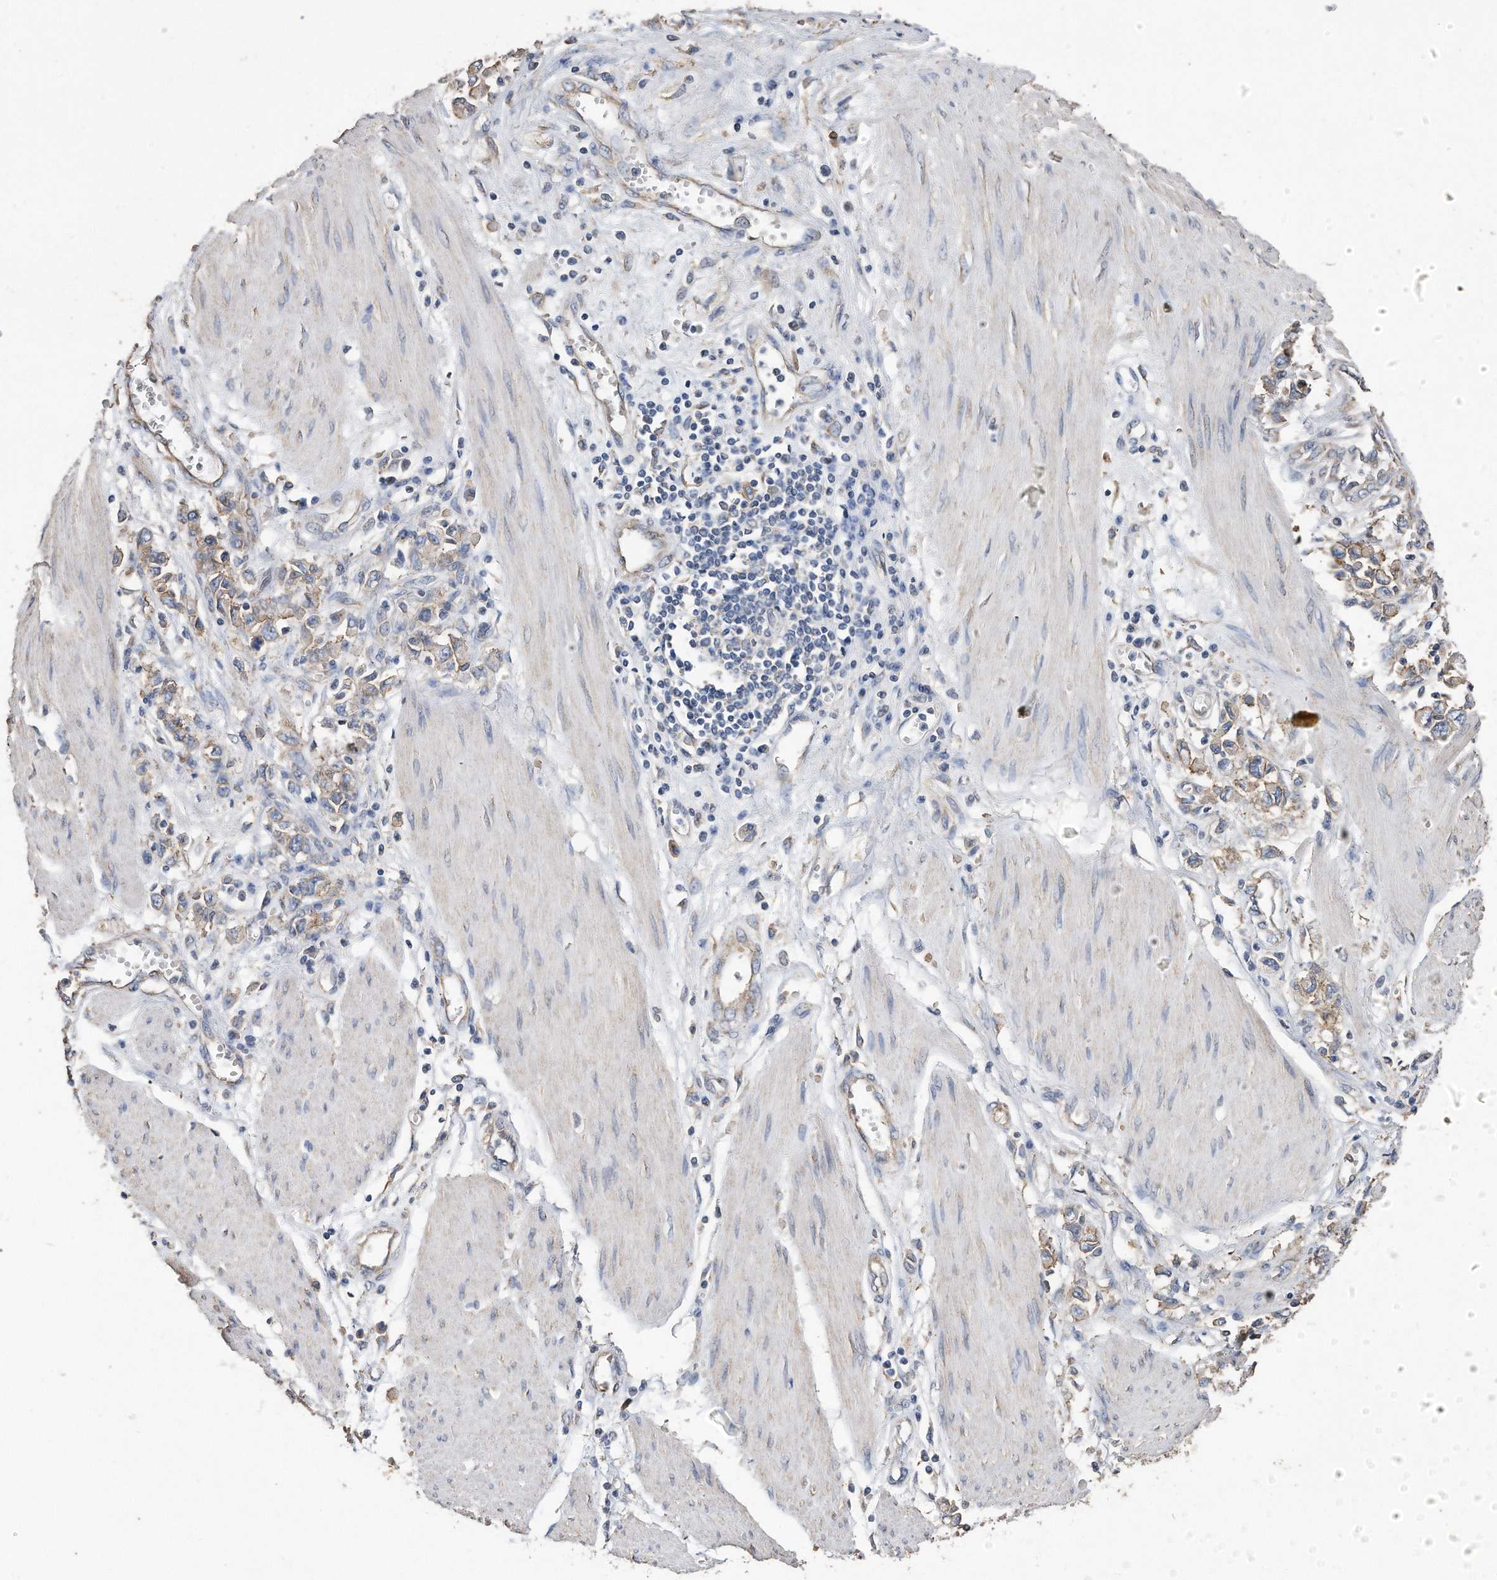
{"staining": {"intensity": "weak", "quantity": "25%-75%", "location": "cytoplasmic/membranous"}, "tissue": "stomach cancer", "cell_type": "Tumor cells", "image_type": "cancer", "snomed": [{"axis": "morphology", "description": "Adenocarcinoma, NOS"}, {"axis": "topography", "description": "Stomach"}], "caption": "Human stomach cancer stained with a protein marker demonstrates weak staining in tumor cells.", "gene": "CDCP1", "patient": {"sex": "female", "age": 76}}